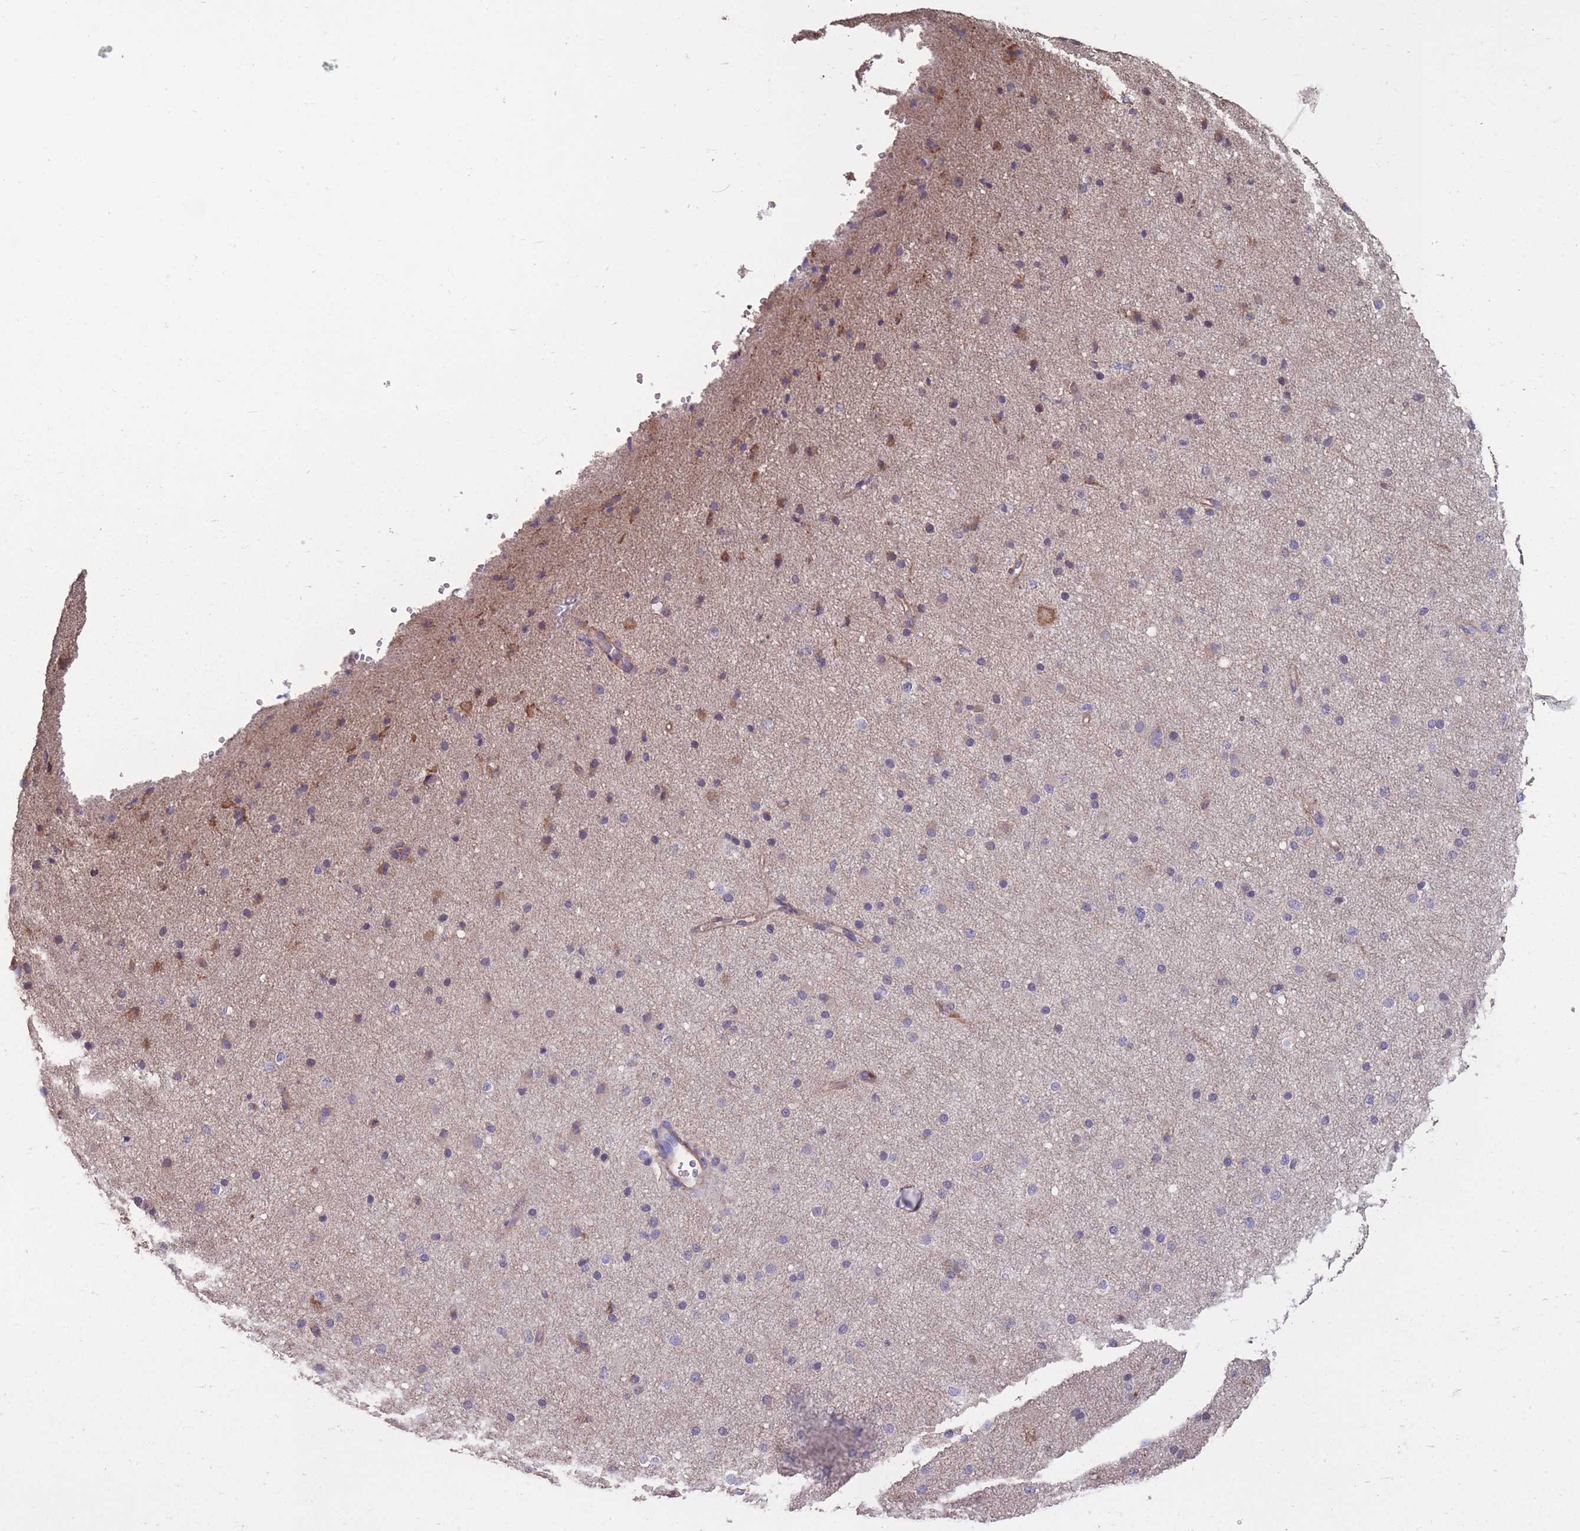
{"staining": {"intensity": "negative", "quantity": "none", "location": "none"}, "tissue": "cerebral cortex", "cell_type": "Endothelial cells", "image_type": "normal", "snomed": [{"axis": "morphology", "description": "Normal tissue, NOS"}, {"axis": "morphology", "description": "Developmental malformation"}, {"axis": "topography", "description": "Cerebral cortex"}], "caption": "A high-resolution photomicrograph shows IHC staining of unremarkable cerebral cortex, which shows no significant staining in endothelial cells.", "gene": "NUDT21", "patient": {"sex": "female", "age": 30}}